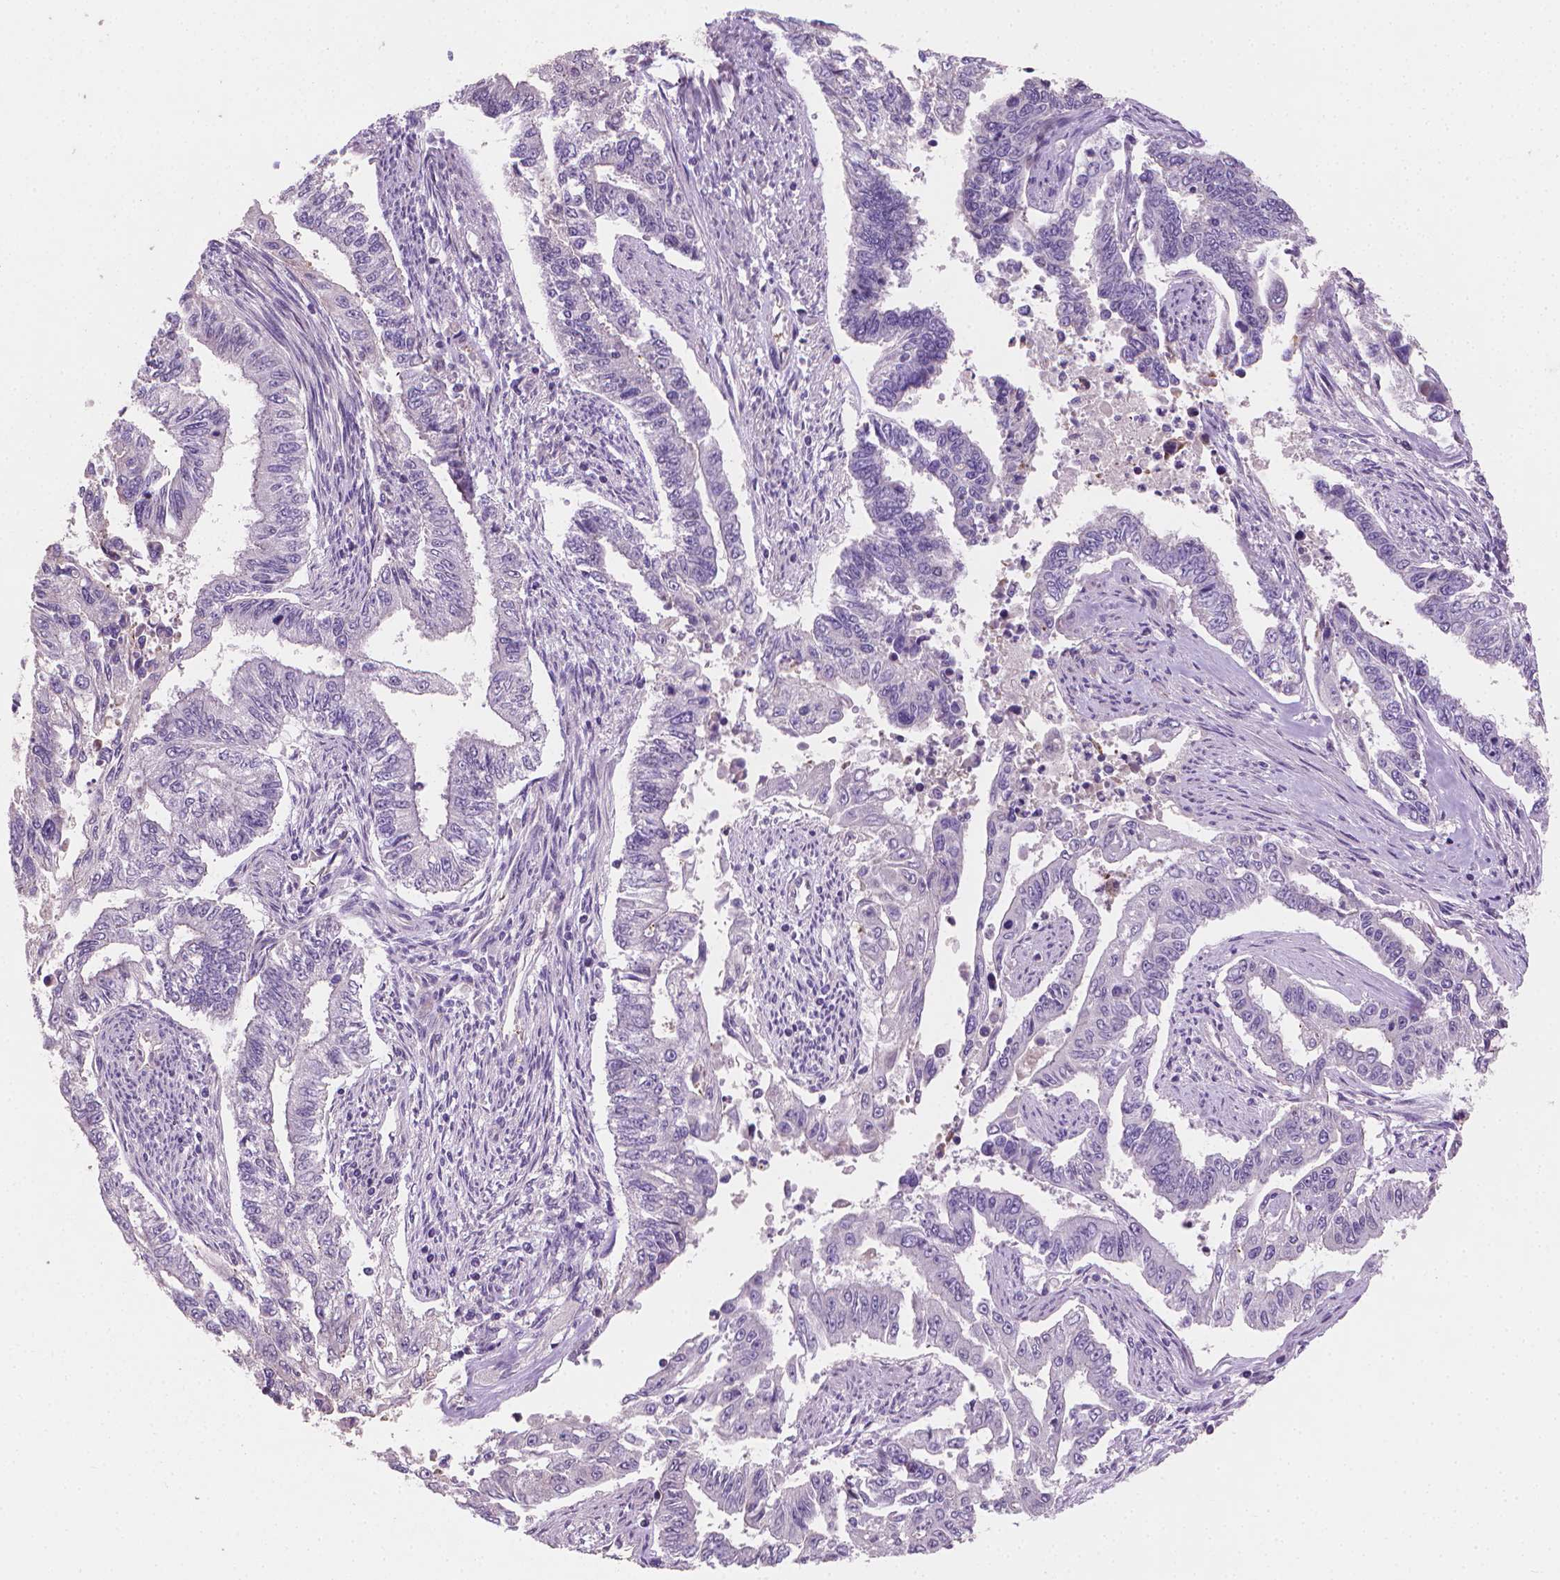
{"staining": {"intensity": "negative", "quantity": "none", "location": "none"}, "tissue": "endometrial cancer", "cell_type": "Tumor cells", "image_type": "cancer", "snomed": [{"axis": "morphology", "description": "Adenocarcinoma, NOS"}, {"axis": "topography", "description": "Uterus"}], "caption": "Tumor cells are negative for brown protein staining in adenocarcinoma (endometrial). (DAB immunohistochemistry visualized using brightfield microscopy, high magnification).", "gene": "CLXN", "patient": {"sex": "female", "age": 59}}